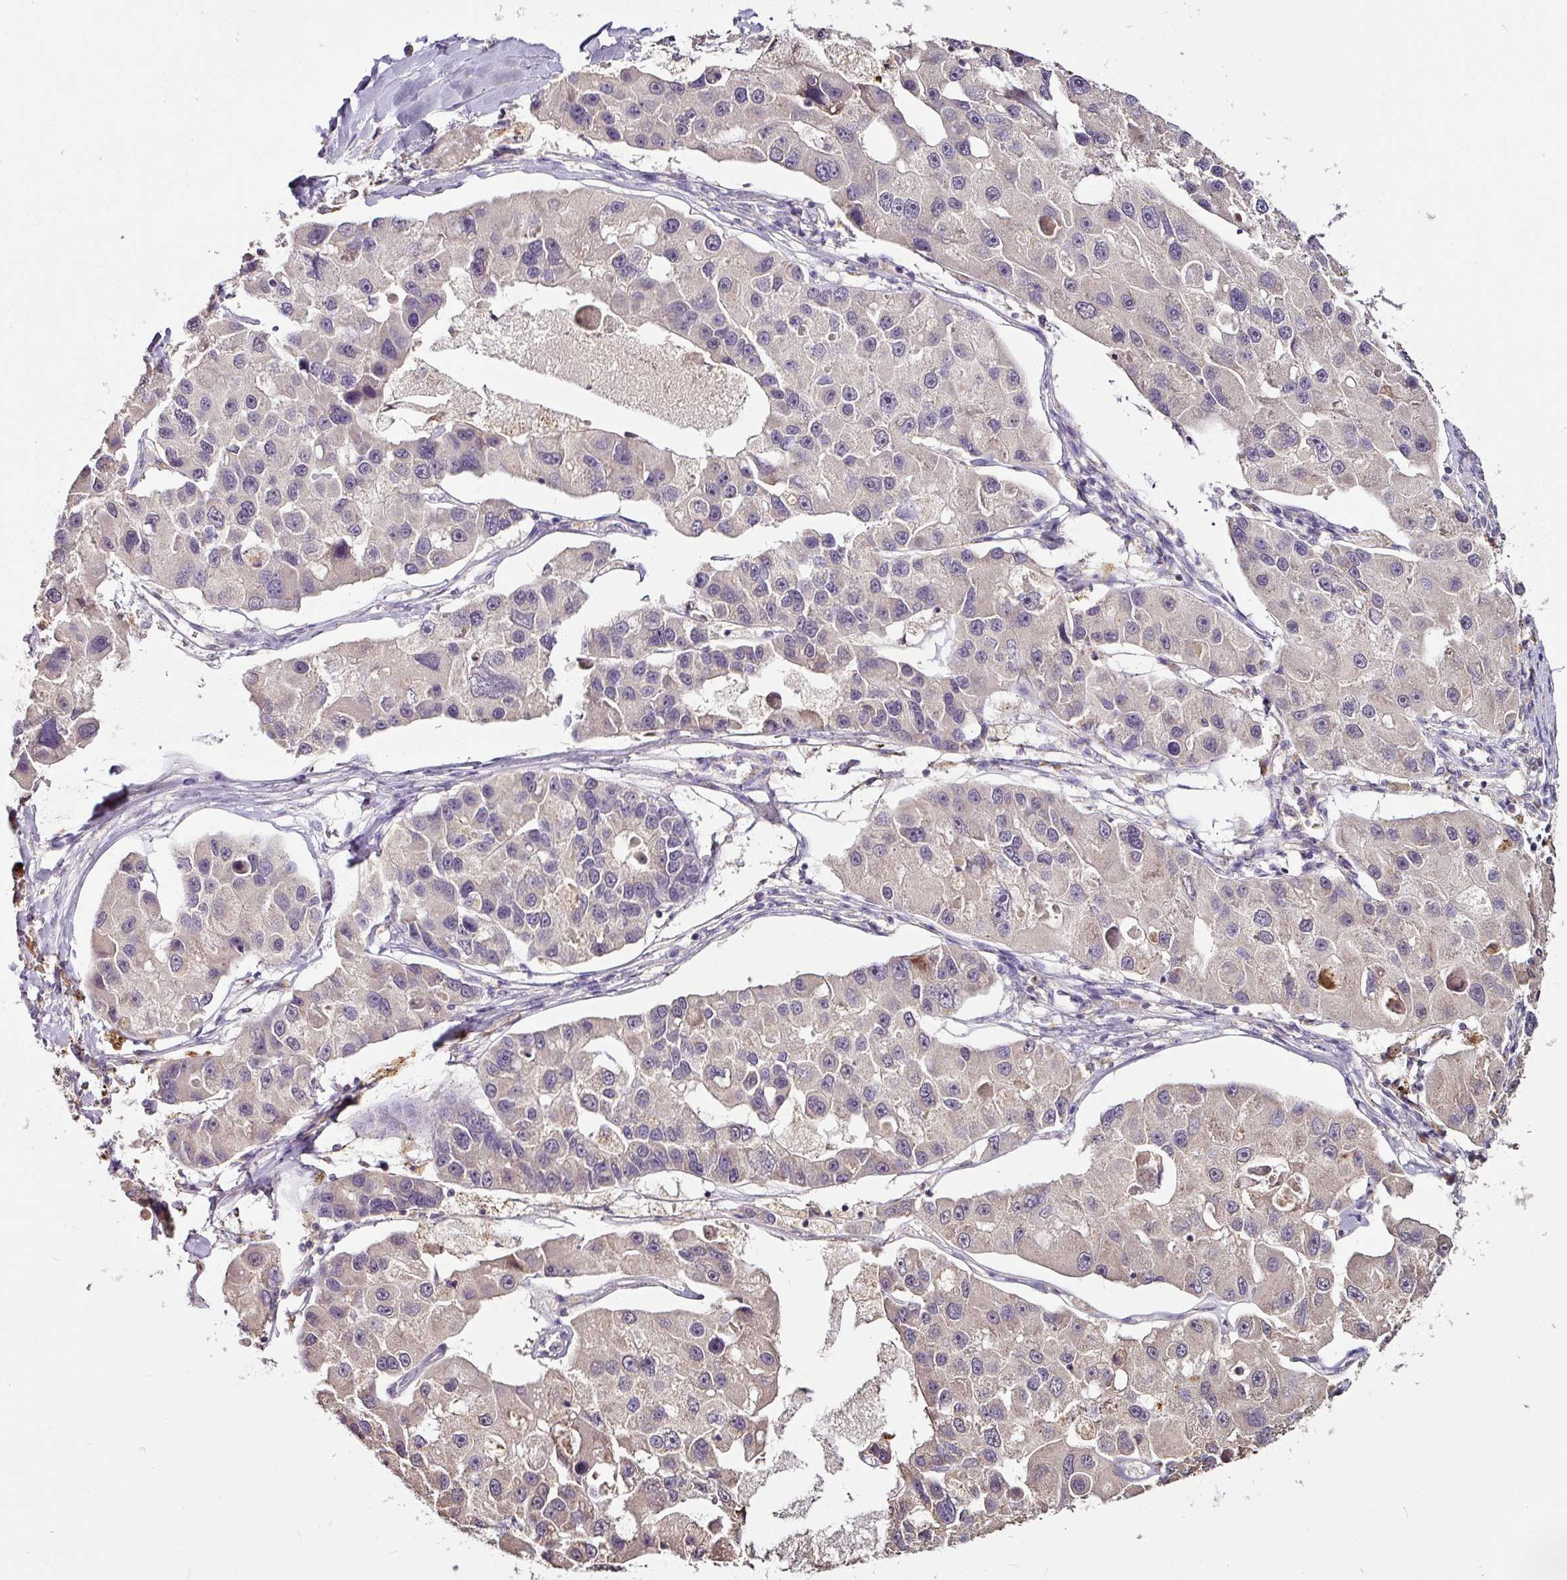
{"staining": {"intensity": "weak", "quantity": "<25%", "location": "cytoplasmic/membranous"}, "tissue": "lung cancer", "cell_type": "Tumor cells", "image_type": "cancer", "snomed": [{"axis": "morphology", "description": "Adenocarcinoma, NOS"}, {"axis": "topography", "description": "Lung"}], "caption": "A high-resolution histopathology image shows immunohistochemistry staining of lung cancer (adenocarcinoma), which shows no significant expression in tumor cells.", "gene": "RPL38", "patient": {"sex": "female", "age": 54}}